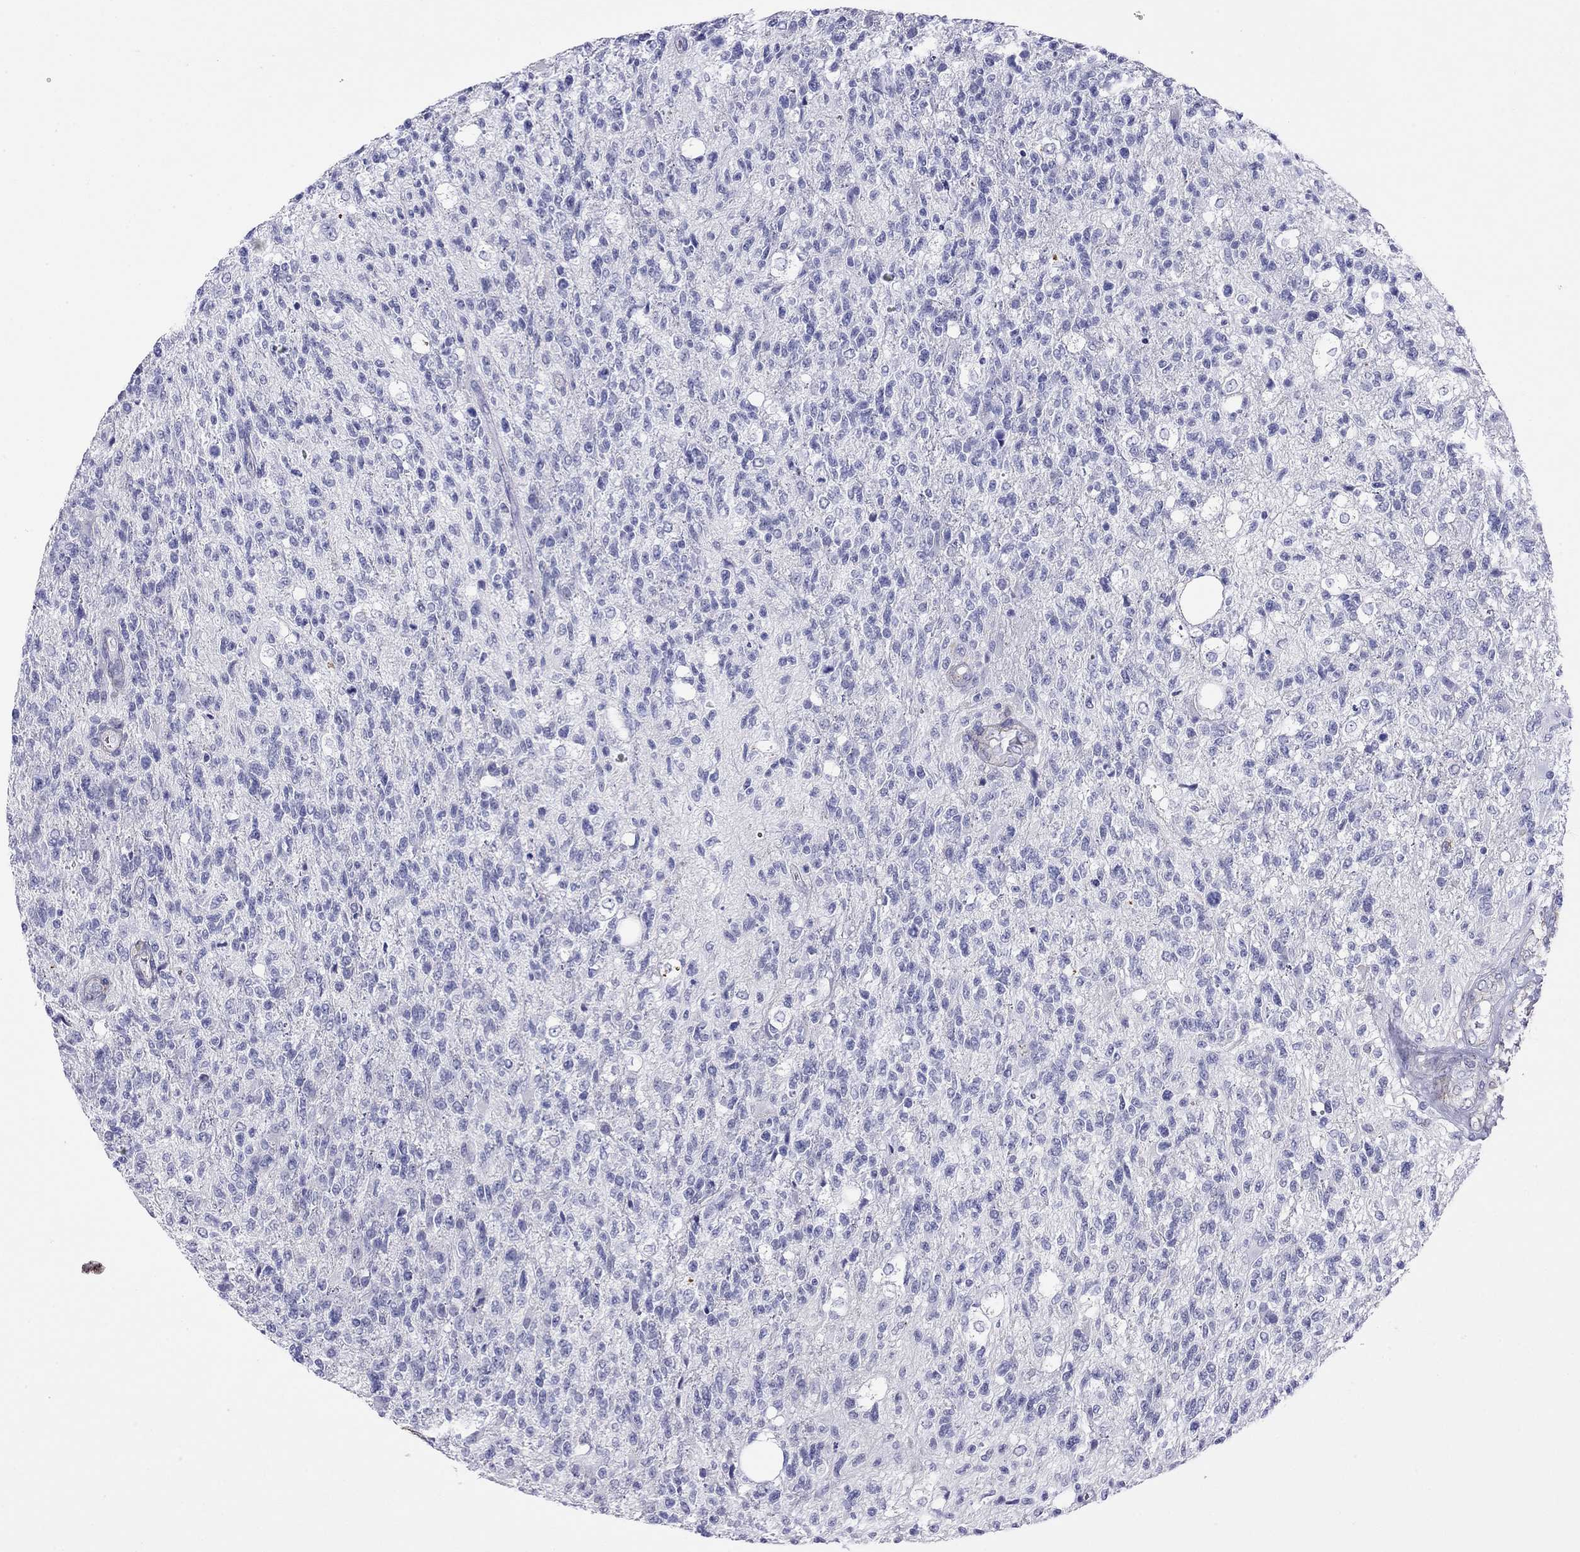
{"staining": {"intensity": "negative", "quantity": "none", "location": "none"}, "tissue": "glioma", "cell_type": "Tumor cells", "image_type": "cancer", "snomed": [{"axis": "morphology", "description": "Glioma, malignant, High grade"}, {"axis": "topography", "description": "Brain"}], "caption": "This histopathology image is of glioma stained with IHC to label a protein in brown with the nuclei are counter-stained blue. There is no expression in tumor cells. (DAB (3,3'-diaminobenzidine) immunohistochemistry (IHC) with hematoxylin counter stain).", "gene": "MYMX", "patient": {"sex": "male", "age": 56}}